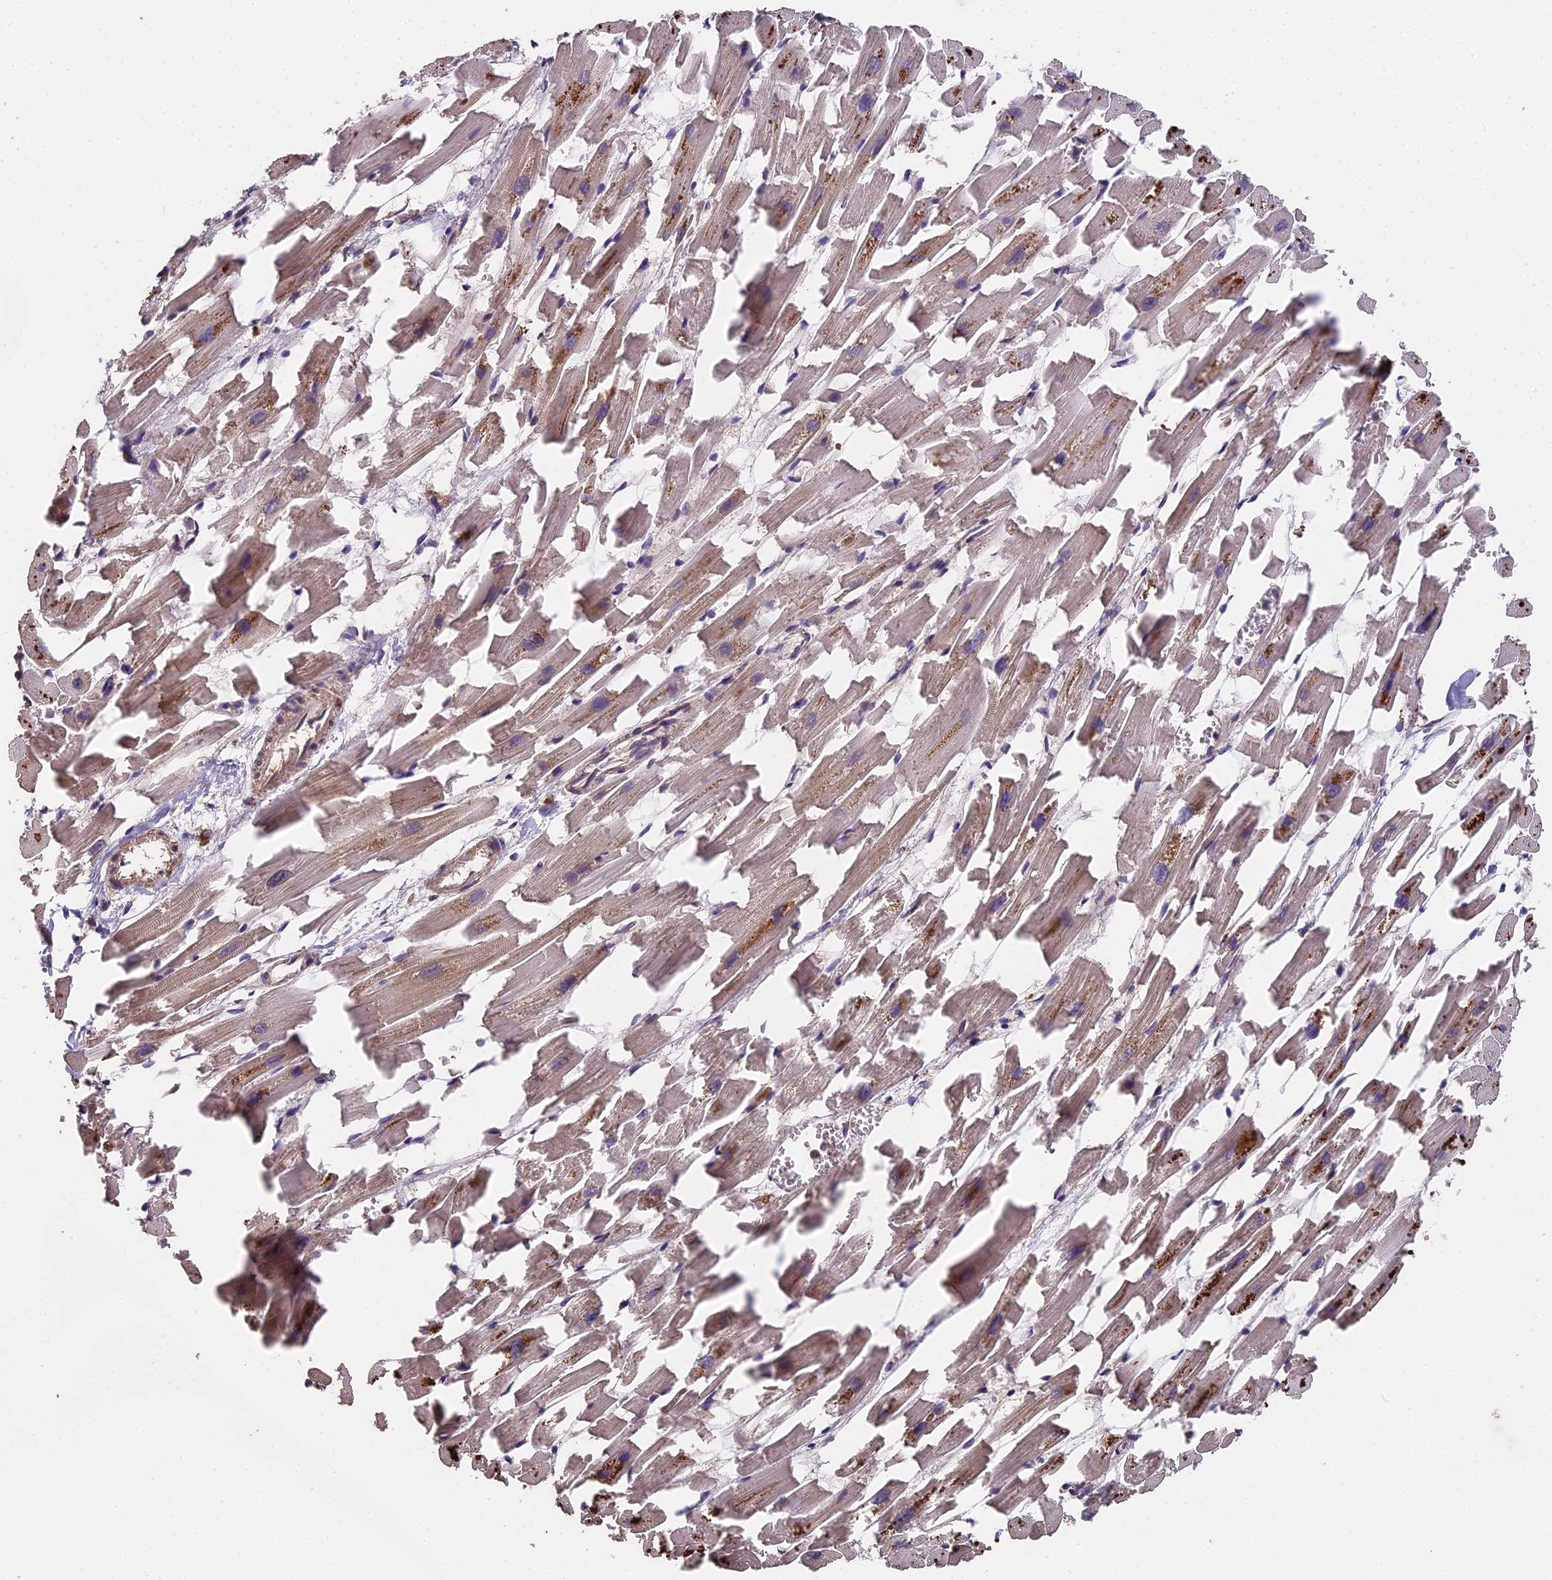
{"staining": {"intensity": "moderate", "quantity": ">75%", "location": "cytoplasmic/membranous"}, "tissue": "heart muscle", "cell_type": "Cardiomyocytes", "image_type": "normal", "snomed": [{"axis": "morphology", "description": "Normal tissue, NOS"}, {"axis": "topography", "description": "Heart"}], "caption": "Normal heart muscle displays moderate cytoplasmic/membranous staining in approximately >75% of cardiomyocytes, visualized by immunohistochemistry. (DAB (3,3'-diaminobenzidine) IHC with brightfield microscopy, high magnification).", "gene": "CHD9", "patient": {"sex": "female", "age": 64}}